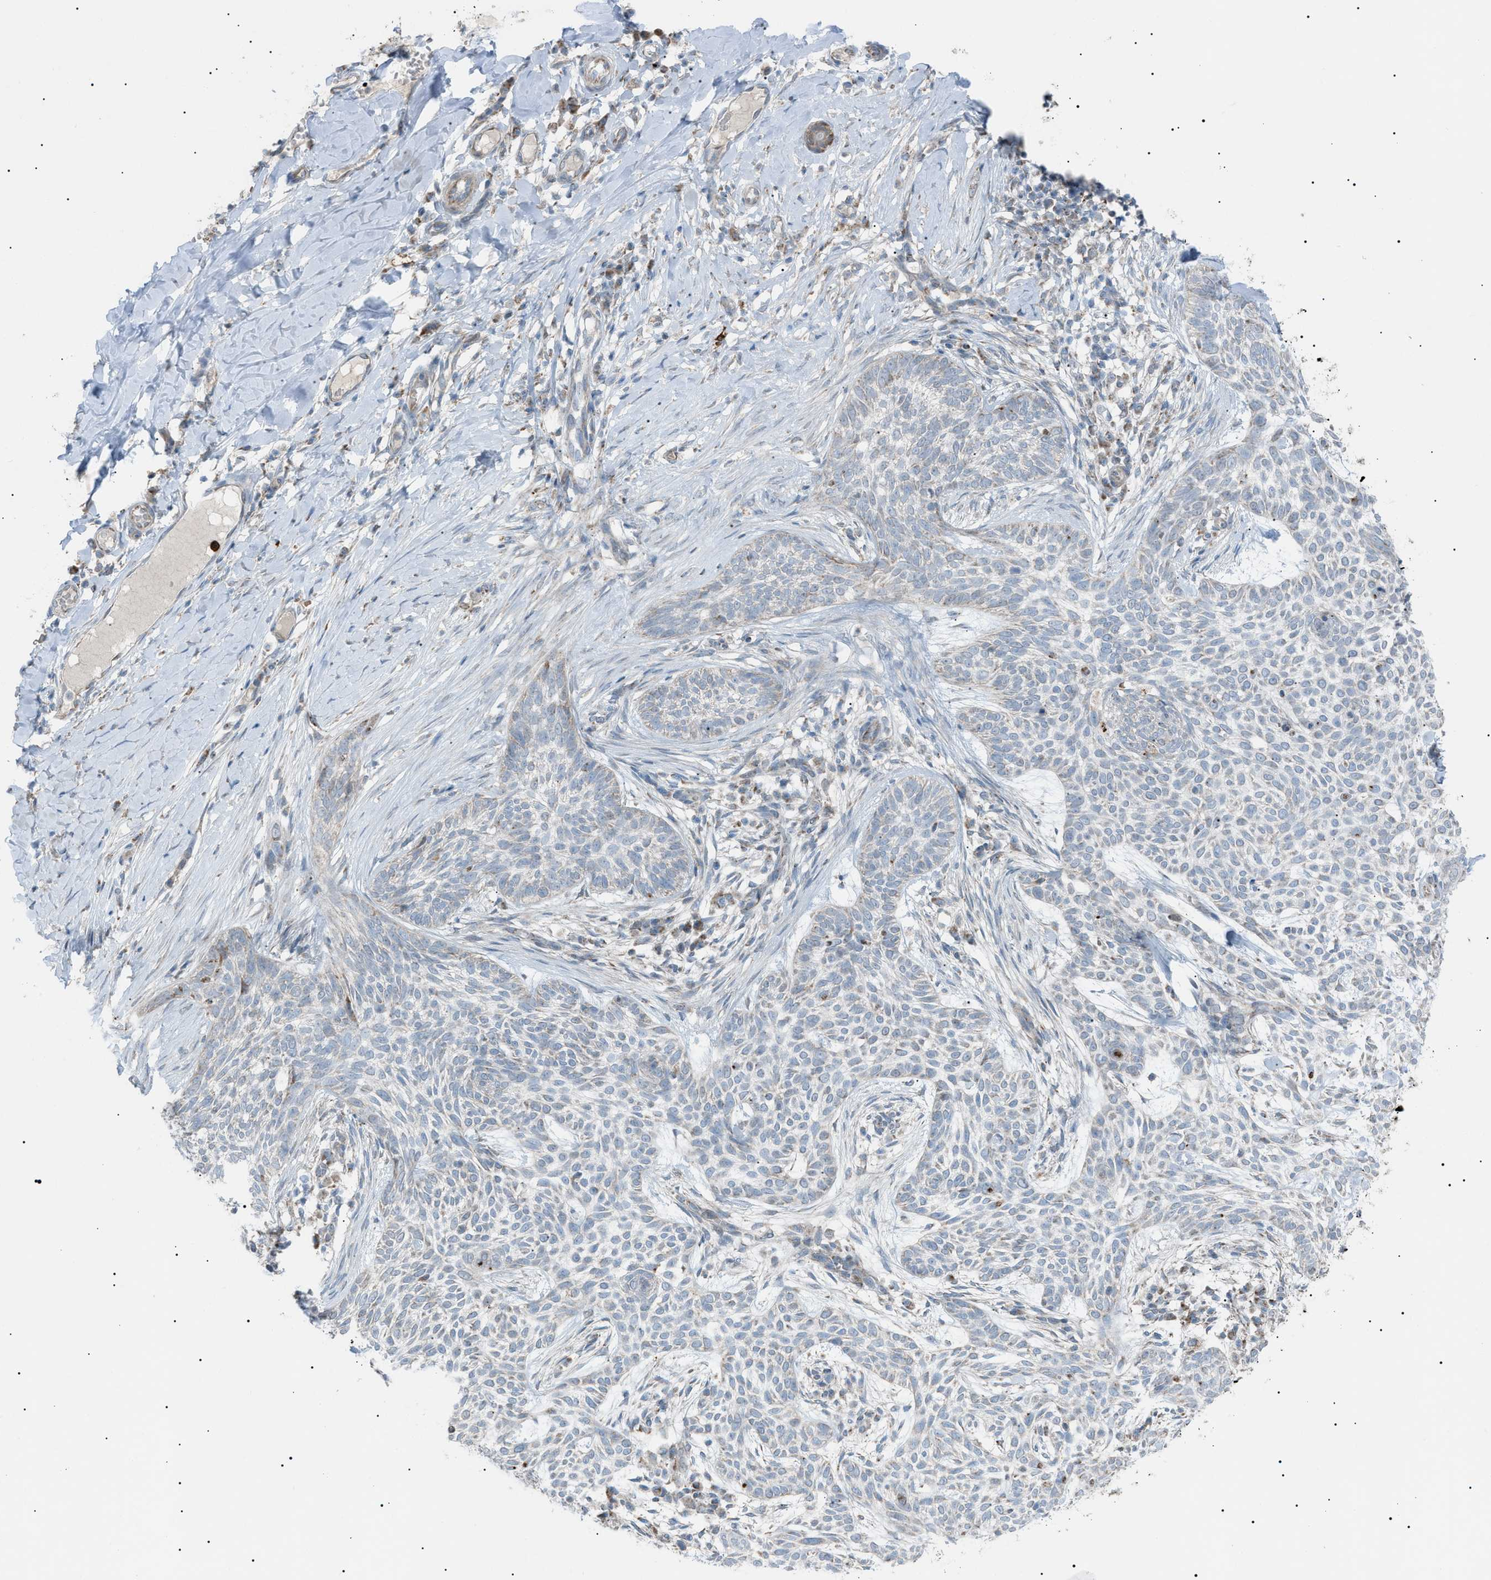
{"staining": {"intensity": "negative", "quantity": "none", "location": "none"}, "tissue": "skin cancer", "cell_type": "Tumor cells", "image_type": "cancer", "snomed": [{"axis": "morphology", "description": "Basal cell carcinoma"}, {"axis": "topography", "description": "Skin"}], "caption": "Immunohistochemical staining of skin cancer exhibits no significant staining in tumor cells.", "gene": "ZNF516", "patient": {"sex": "female", "age": 59}}